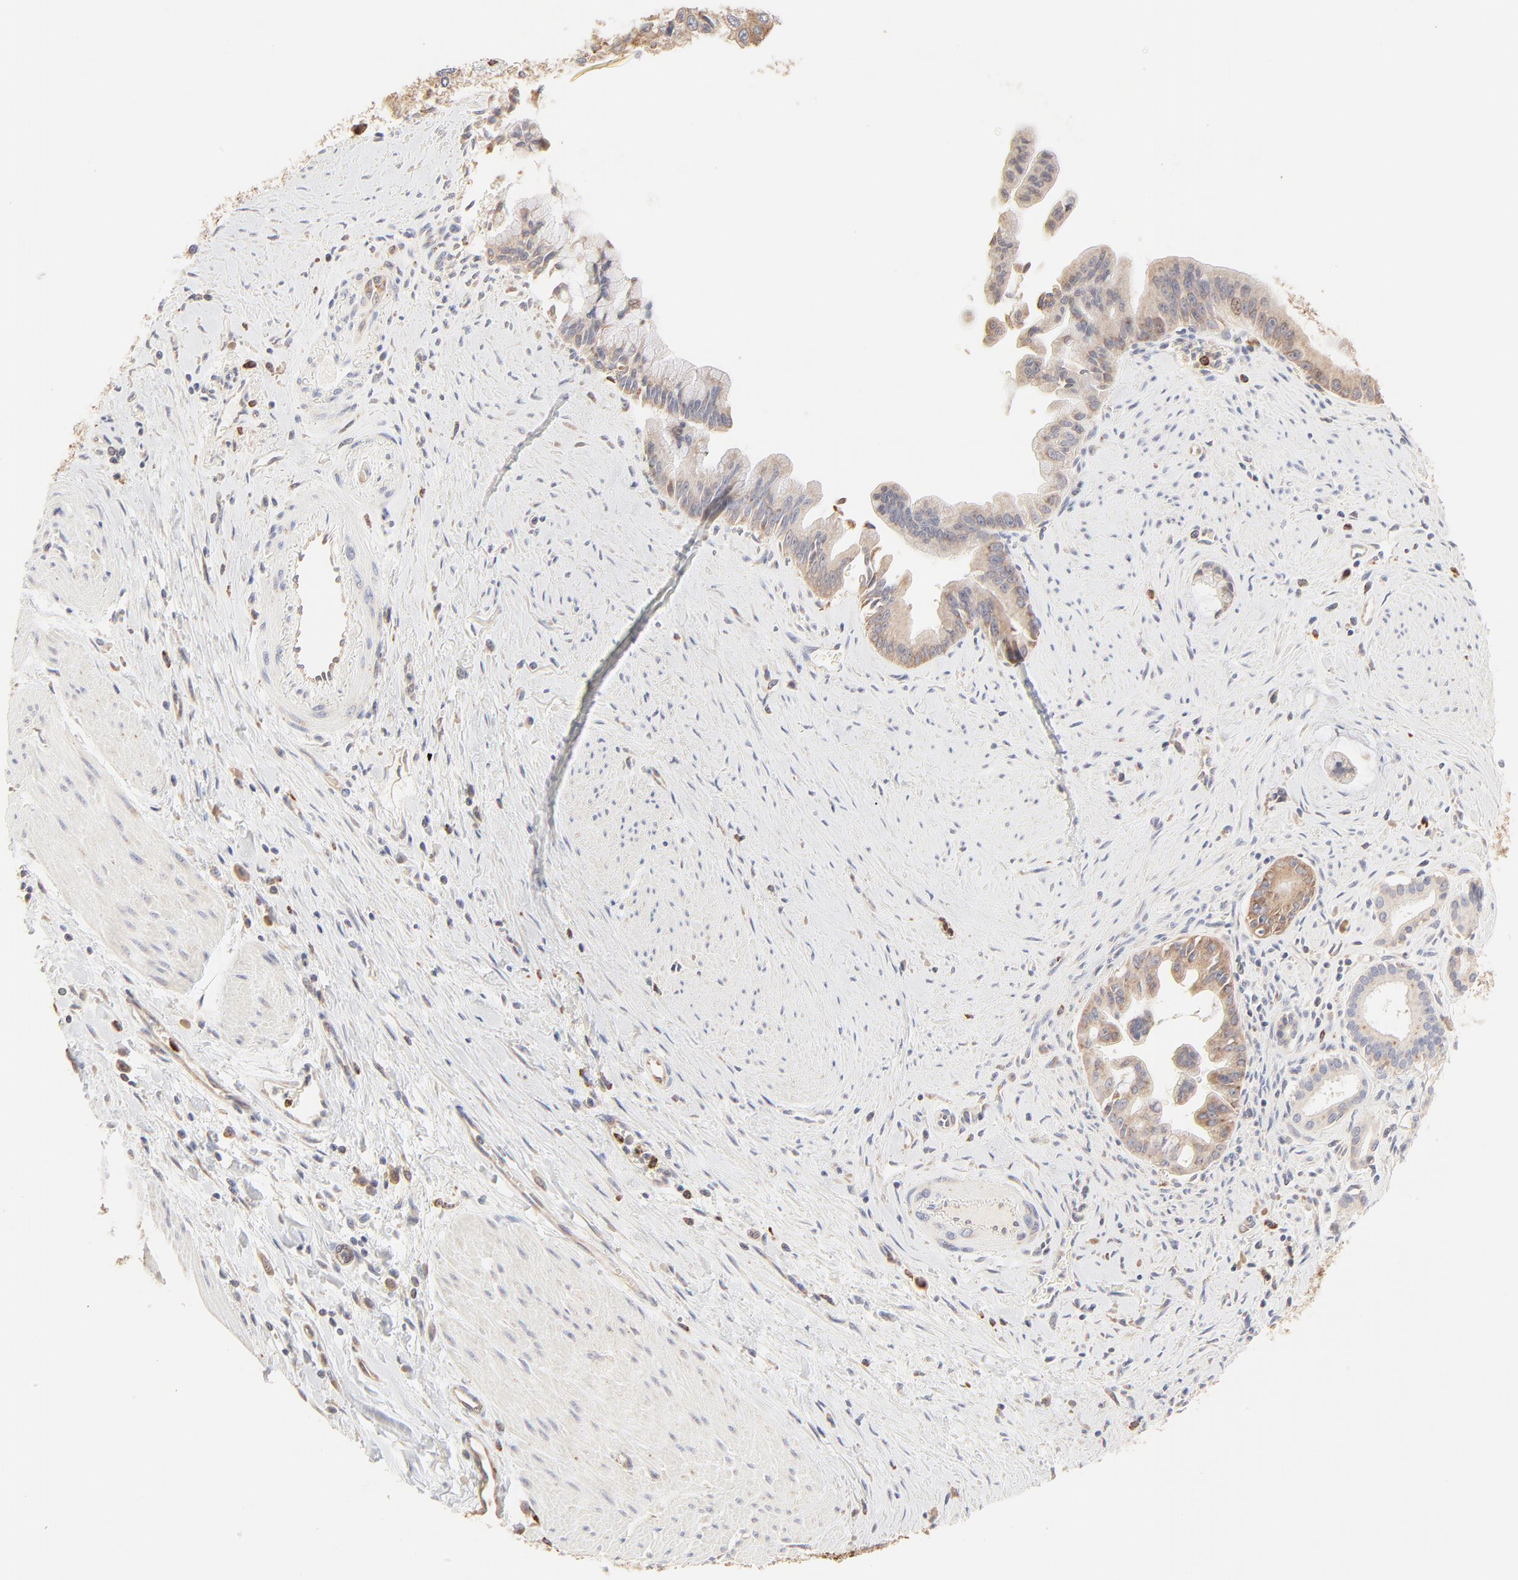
{"staining": {"intensity": "weak", "quantity": ">75%", "location": "cytoplasmic/membranous"}, "tissue": "pancreatic cancer", "cell_type": "Tumor cells", "image_type": "cancer", "snomed": [{"axis": "morphology", "description": "Adenocarcinoma, NOS"}, {"axis": "topography", "description": "Pancreas"}], "caption": "Pancreatic cancer (adenocarcinoma) stained with DAB immunohistochemistry demonstrates low levels of weak cytoplasmic/membranous expression in approximately >75% of tumor cells.", "gene": "RPS20", "patient": {"sex": "male", "age": 59}}